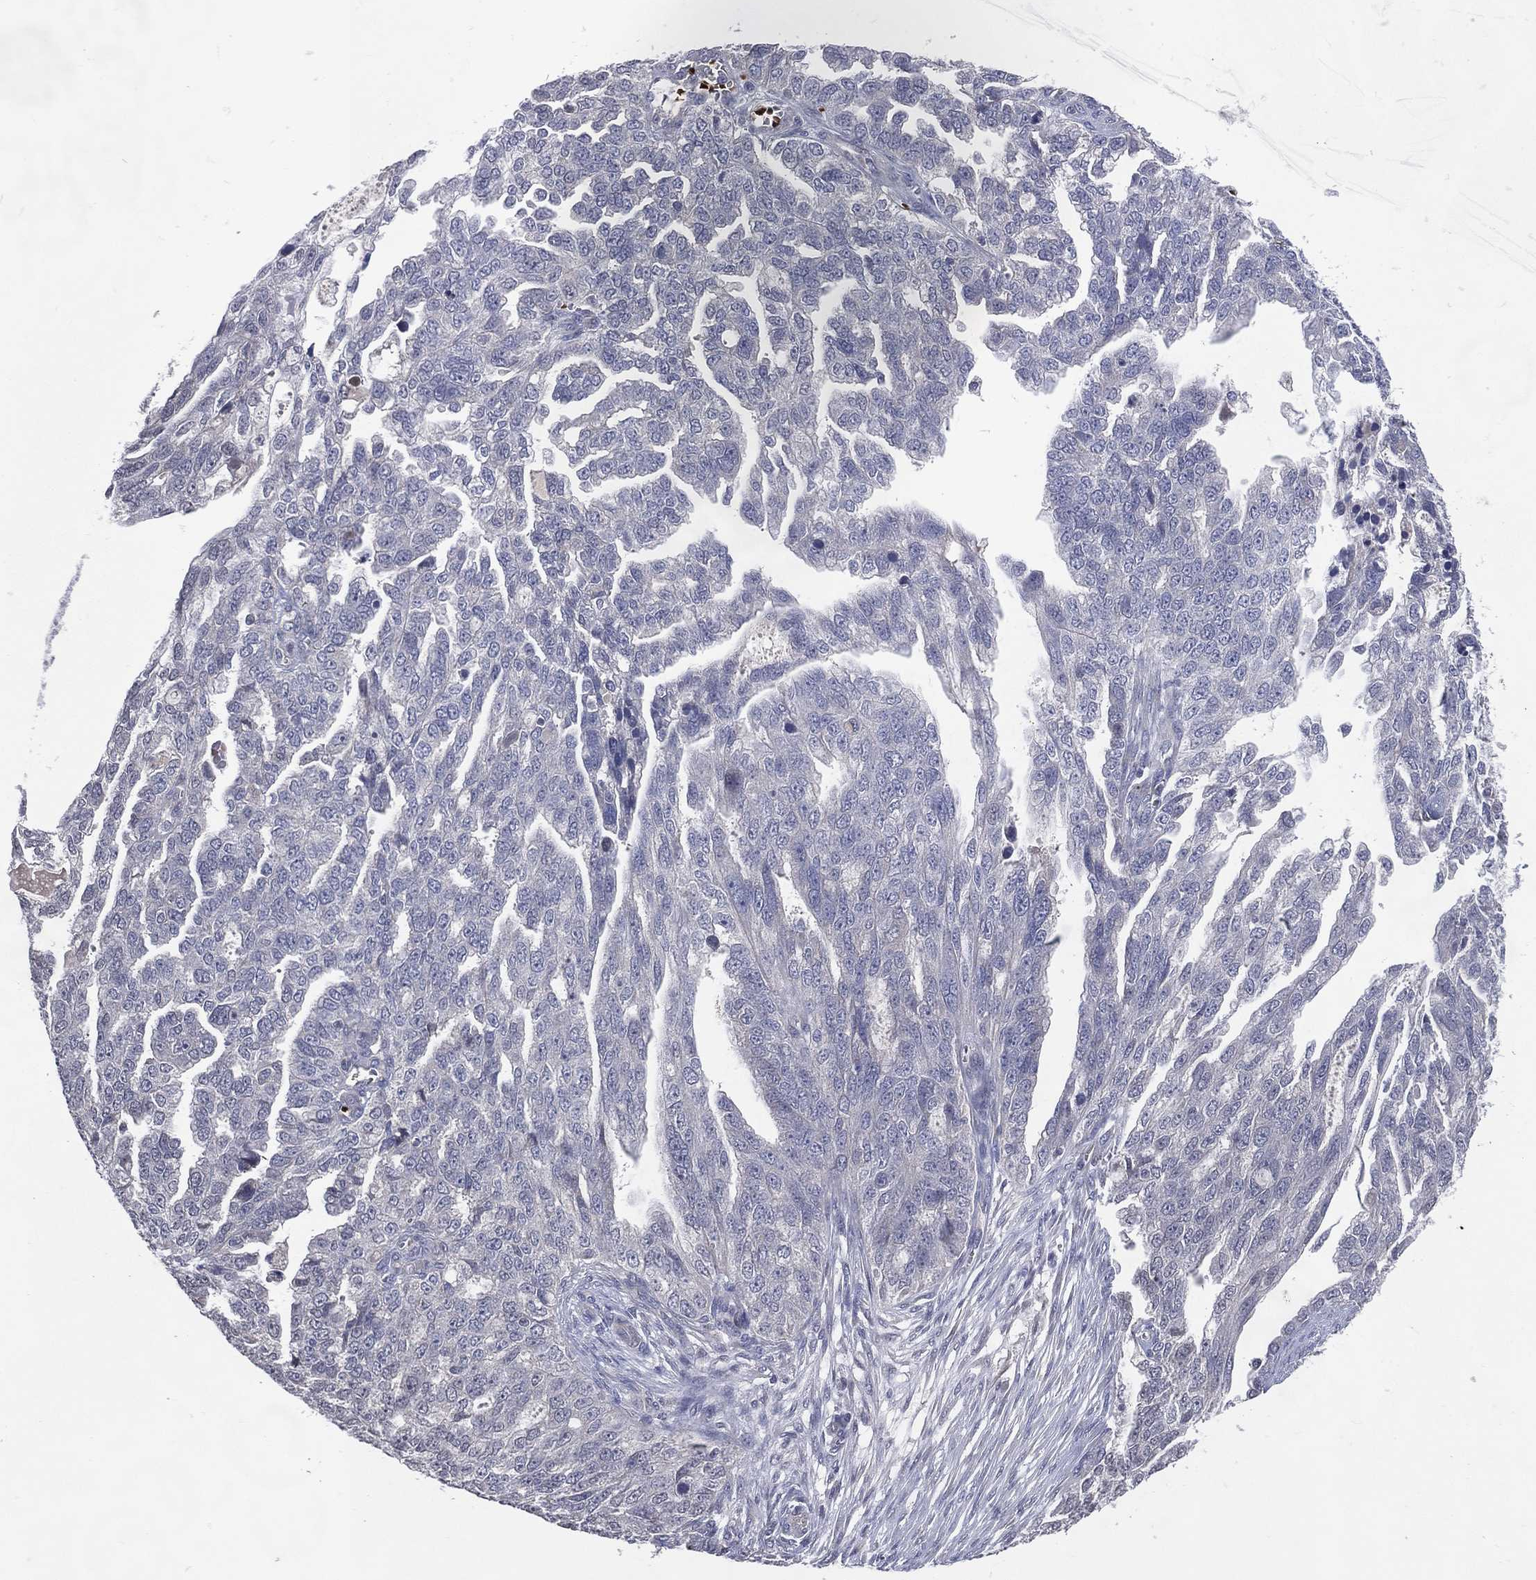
{"staining": {"intensity": "negative", "quantity": "none", "location": "none"}, "tissue": "ovarian cancer", "cell_type": "Tumor cells", "image_type": "cancer", "snomed": [{"axis": "morphology", "description": "Cystadenocarcinoma, serous, NOS"}, {"axis": "topography", "description": "Ovary"}], "caption": "Immunohistochemistry (IHC) of human serous cystadenocarcinoma (ovarian) reveals no expression in tumor cells.", "gene": "DNAH7", "patient": {"sex": "female", "age": 51}}